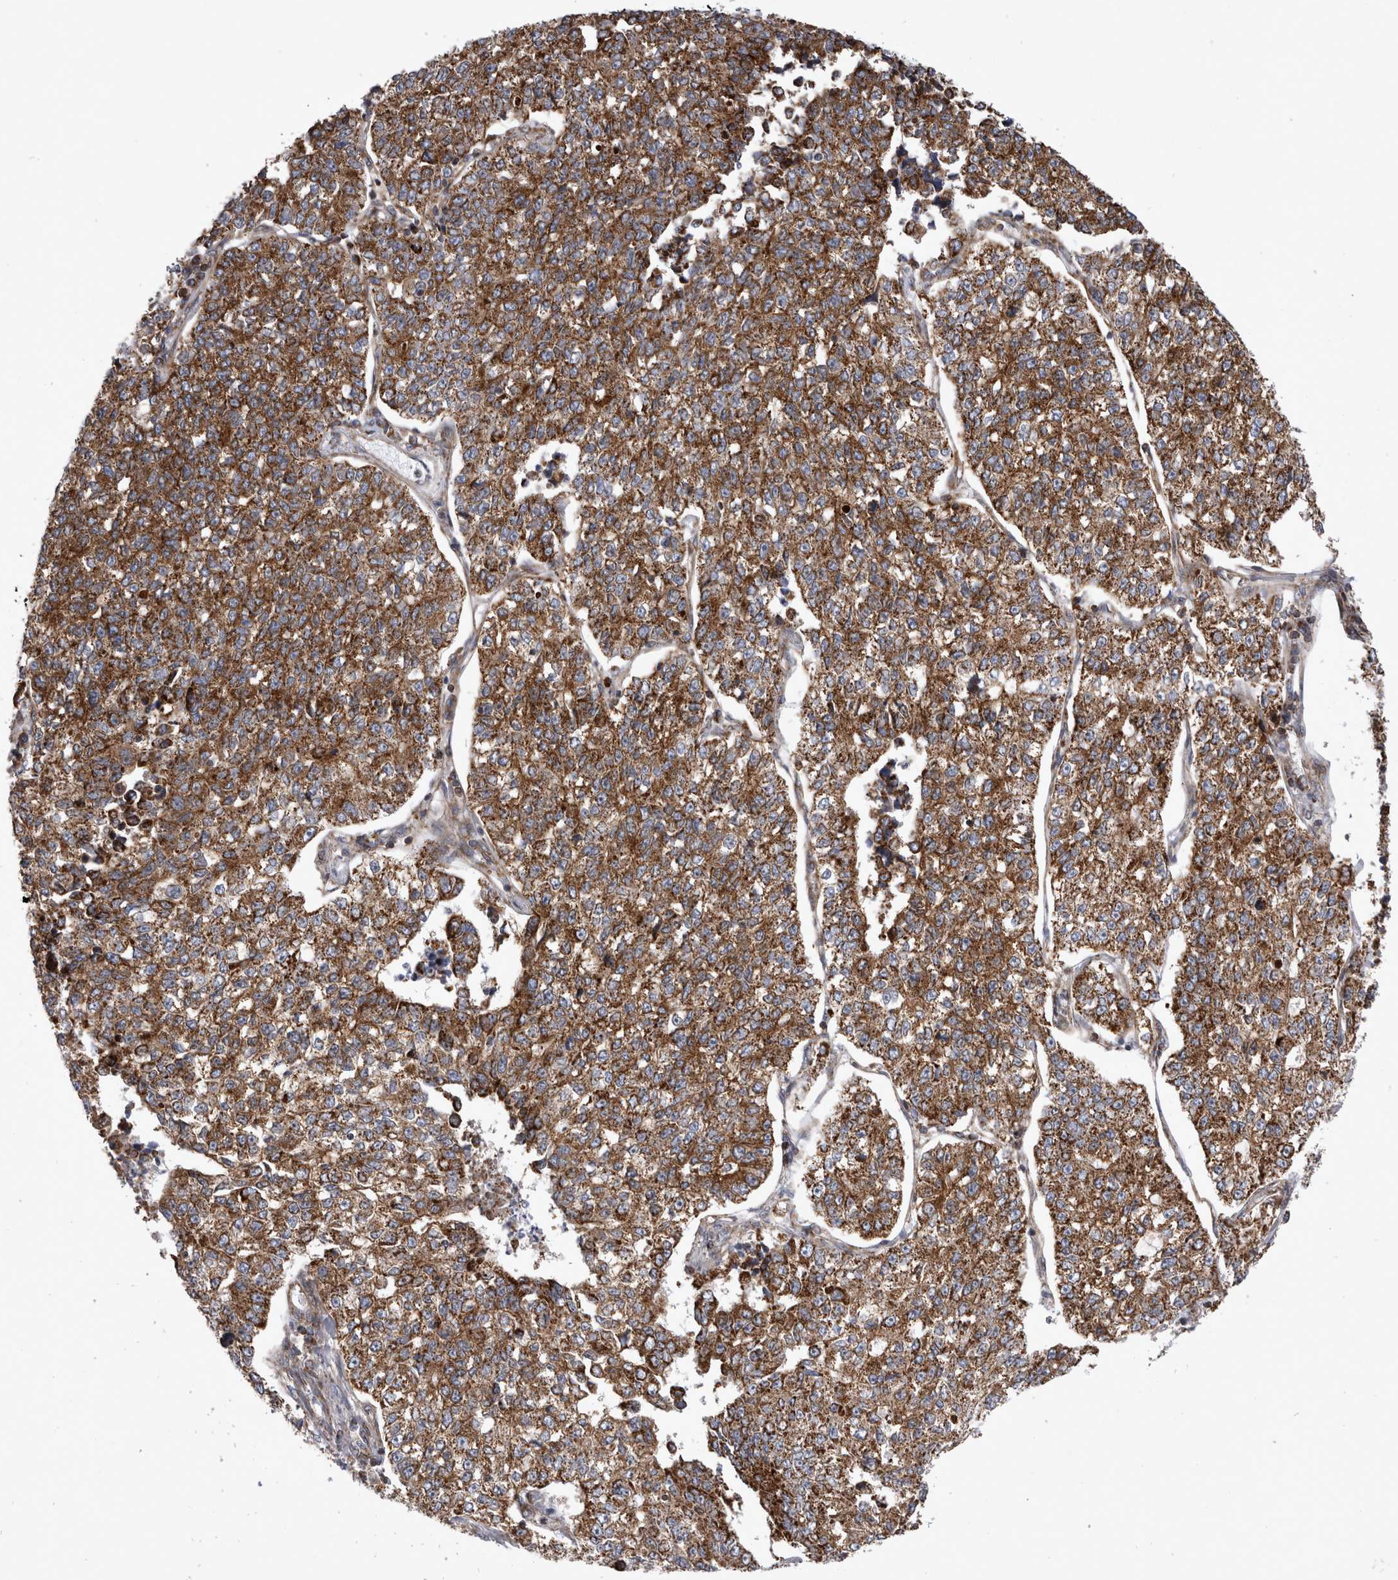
{"staining": {"intensity": "strong", "quantity": ">75%", "location": "cytoplasmic/membranous"}, "tissue": "lung cancer", "cell_type": "Tumor cells", "image_type": "cancer", "snomed": [{"axis": "morphology", "description": "Adenocarcinoma, NOS"}, {"axis": "topography", "description": "Lung"}], "caption": "Lung cancer was stained to show a protein in brown. There is high levels of strong cytoplasmic/membranous staining in about >75% of tumor cells. The protein is stained brown, and the nuclei are stained in blue (DAB IHC with brightfield microscopy, high magnification).", "gene": "TSPOAP1", "patient": {"sex": "male", "age": 49}}